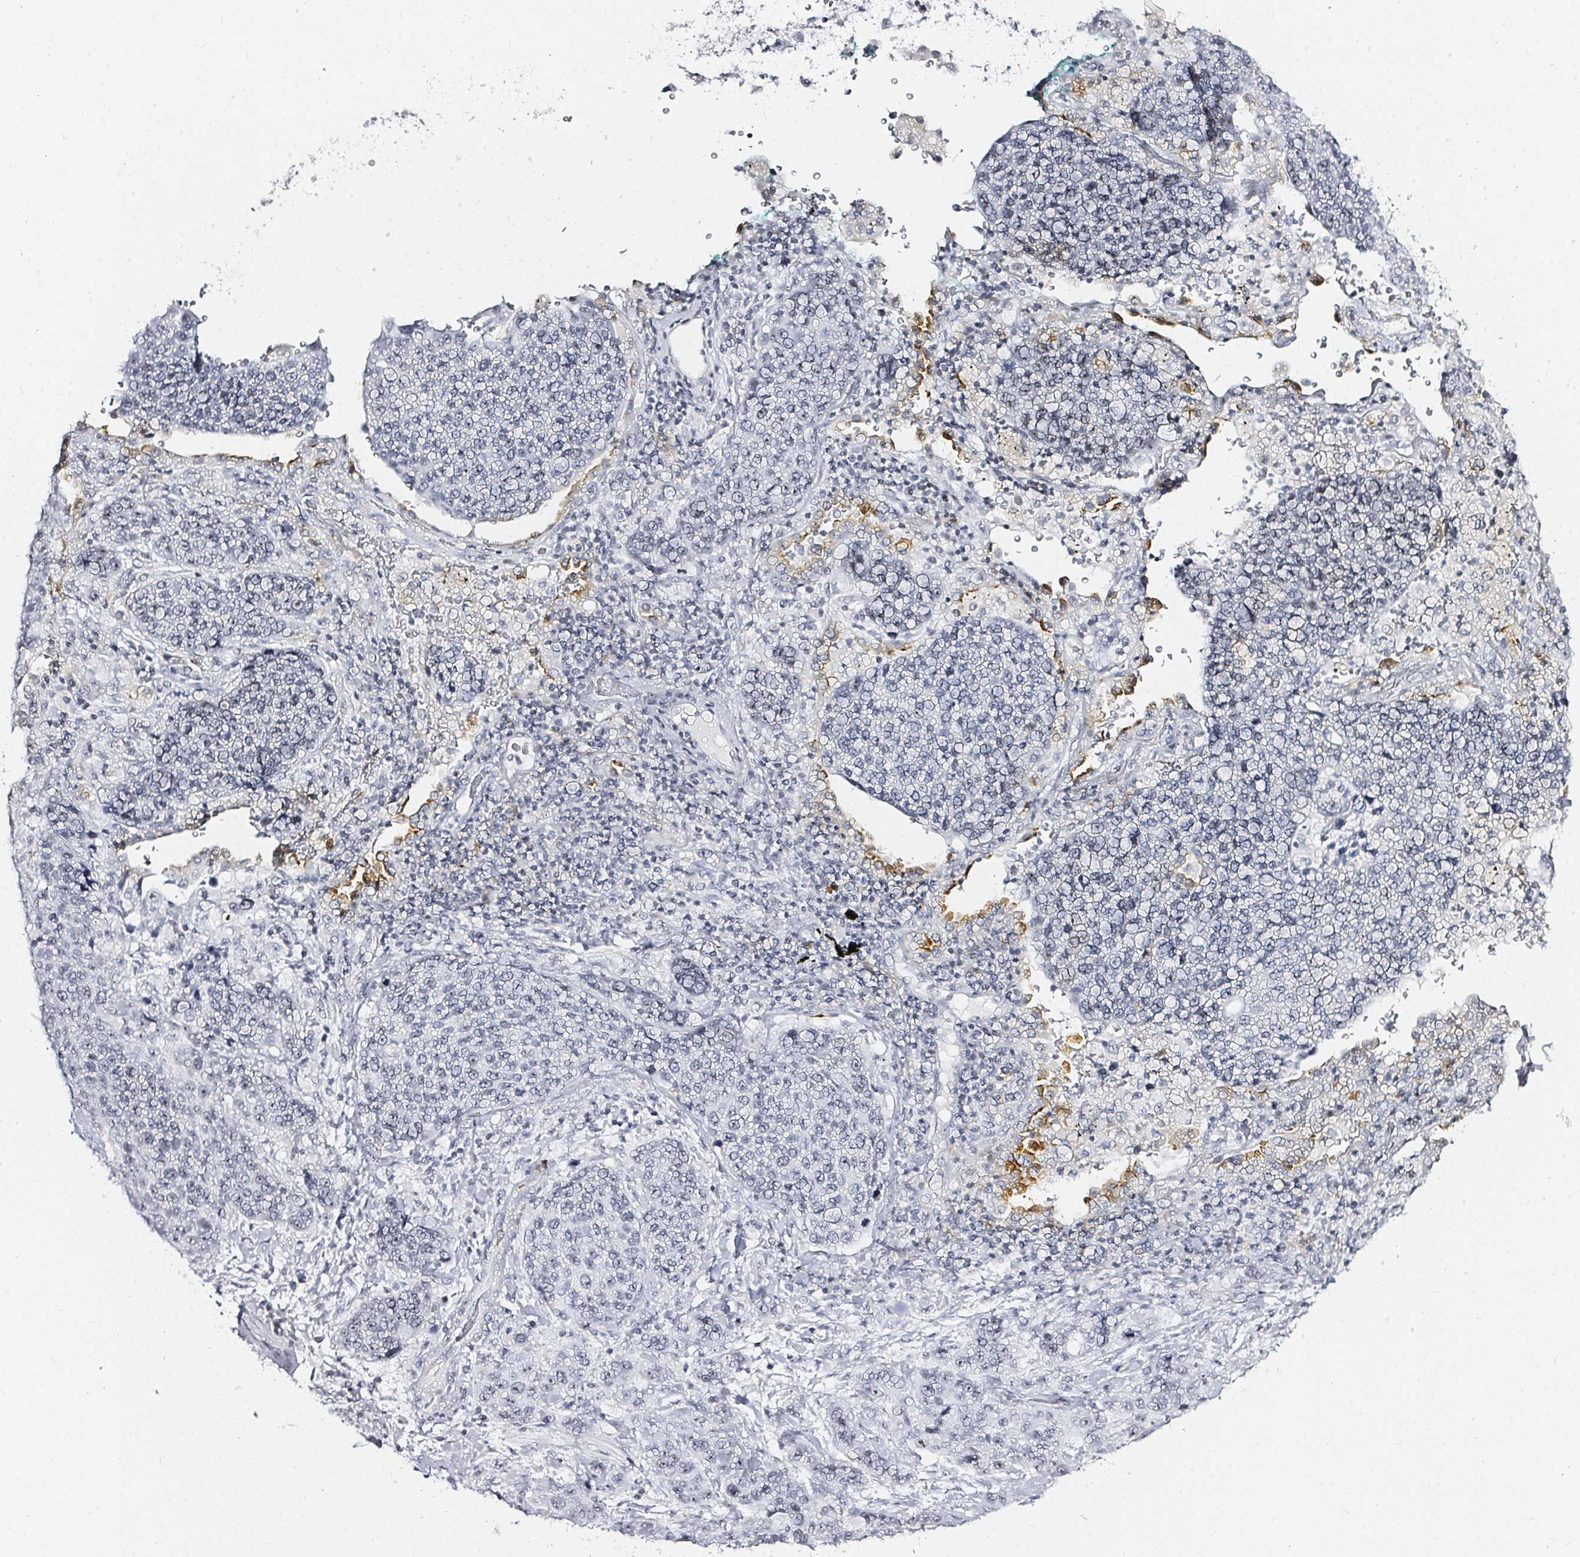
{"staining": {"intensity": "negative", "quantity": "none", "location": "none"}, "tissue": "lung cancer", "cell_type": "Tumor cells", "image_type": "cancer", "snomed": [{"axis": "morphology", "description": "Squamous cell carcinoma, NOS"}, {"axis": "topography", "description": "Lymph node"}, {"axis": "topography", "description": "Lung"}], "caption": "IHC histopathology image of neoplastic tissue: human lung cancer (squamous cell carcinoma) stained with DAB demonstrates no significant protein positivity in tumor cells.", "gene": "ACAN", "patient": {"sex": "male", "age": 61}}